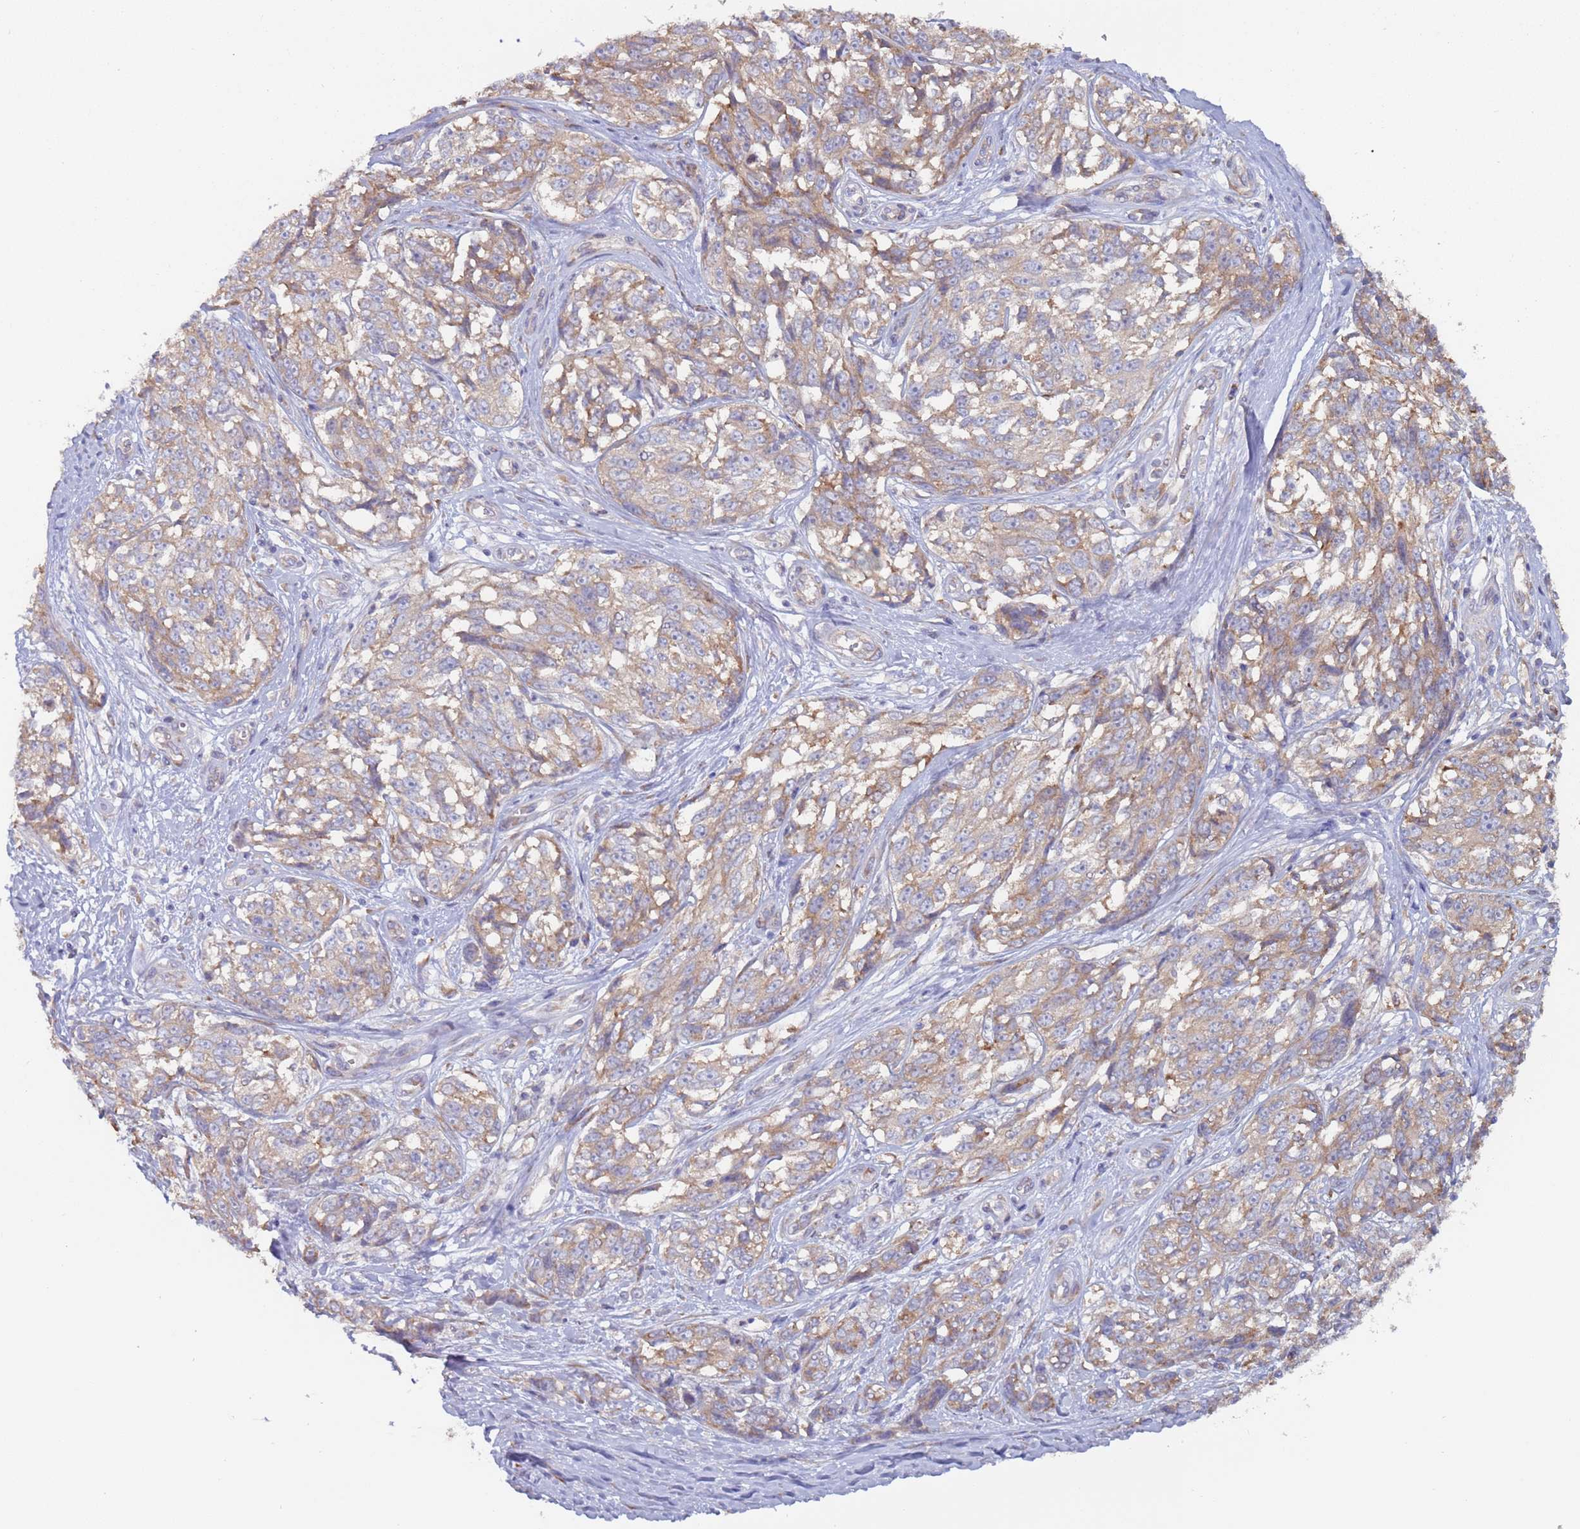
{"staining": {"intensity": "moderate", "quantity": "25%-75%", "location": "cytoplasmic/membranous"}, "tissue": "melanoma", "cell_type": "Tumor cells", "image_type": "cancer", "snomed": [{"axis": "morphology", "description": "Malignant melanoma, NOS"}, {"axis": "topography", "description": "Skin"}], "caption": "Protein staining exhibits moderate cytoplasmic/membranous positivity in approximately 25%-75% of tumor cells in malignant melanoma.", "gene": "ZNF844", "patient": {"sex": "female", "age": 64}}